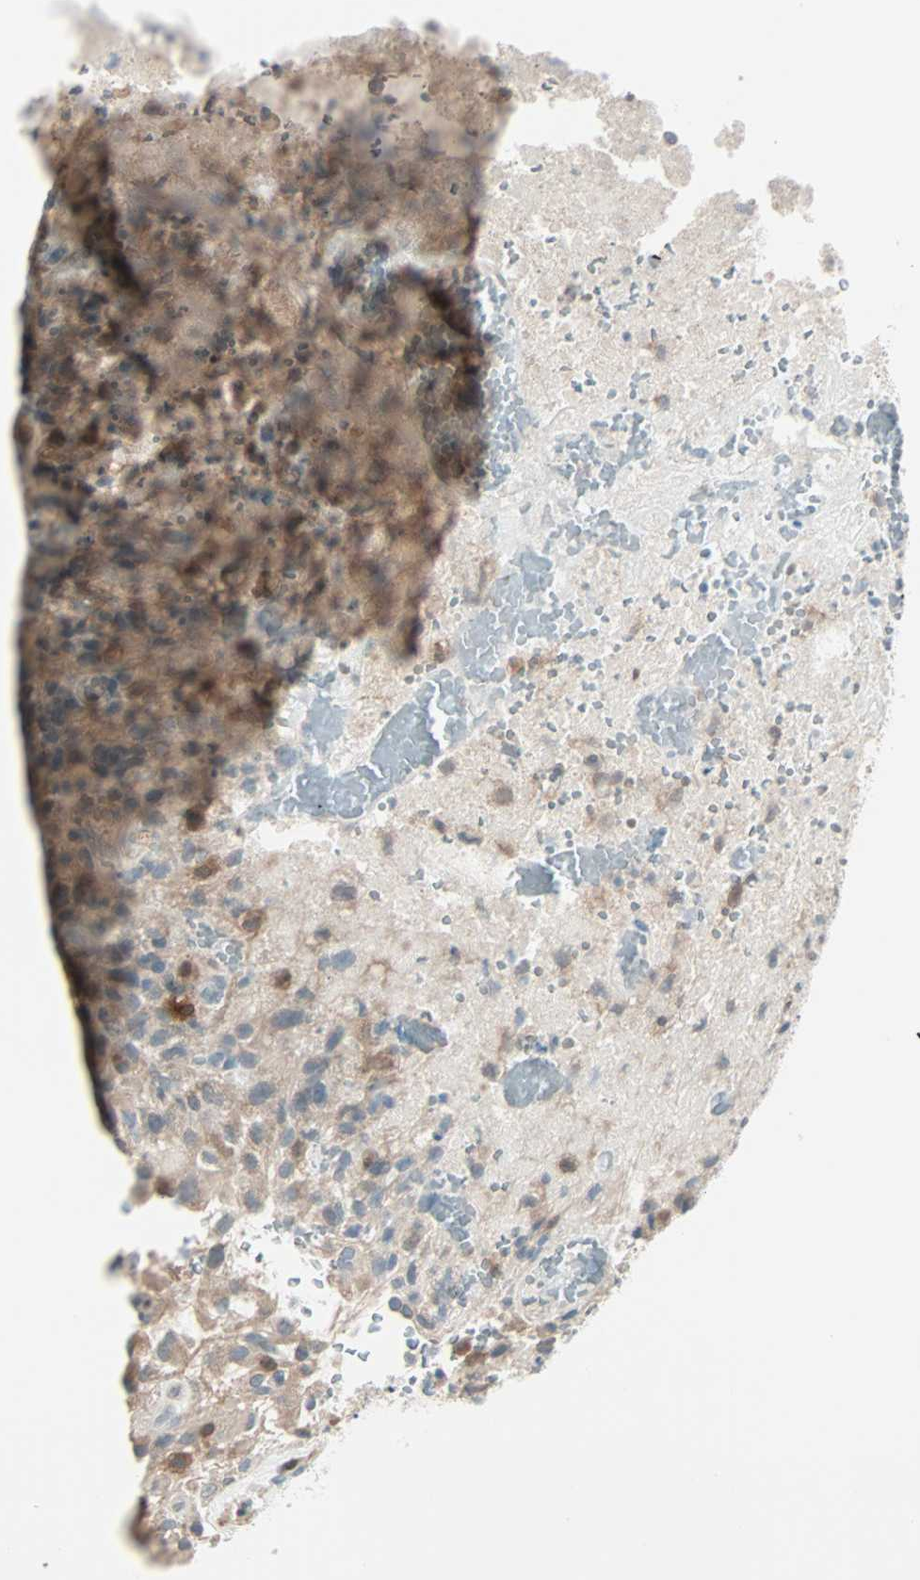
{"staining": {"intensity": "moderate", "quantity": "25%-75%", "location": "cytoplasmic/membranous"}, "tissue": "glioma", "cell_type": "Tumor cells", "image_type": "cancer", "snomed": [{"axis": "morphology", "description": "Glioma, malignant, High grade"}, {"axis": "topography", "description": "Brain"}], "caption": "High-grade glioma (malignant) was stained to show a protein in brown. There is medium levels of moderate cytoplasmic/membranous positivity in about 25%-75% of tumor cells. (DAB (3,3'-diaminobenzidine) = brown stain, brightfield microscopy at high magnification).", "gene": "SMIM8", "patient": {"sex": "male", "age": 71}}